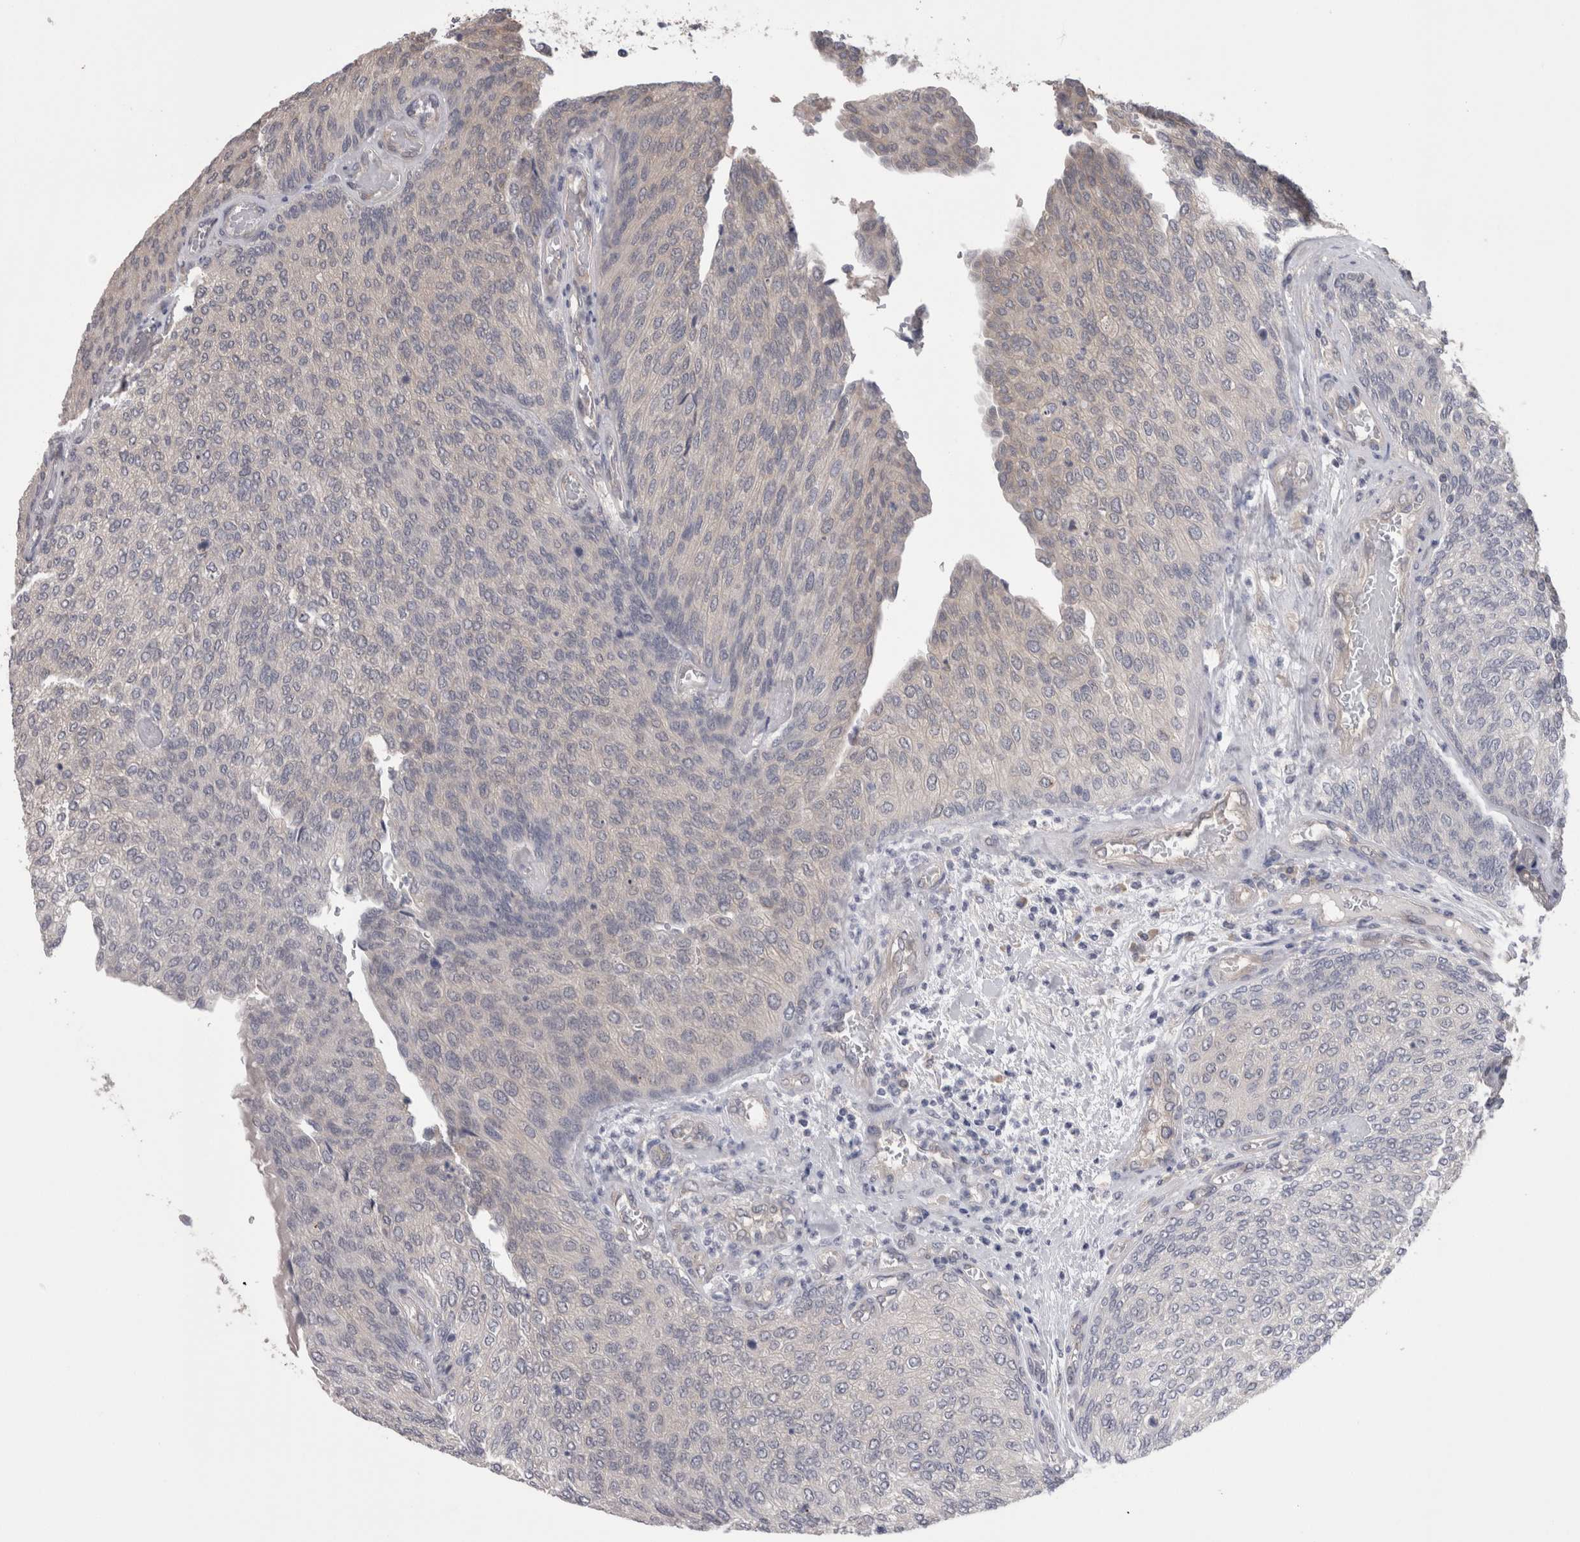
{"staining": {"intensity": "negative", "quantity": "none", "location": "none"}, "tissue": "urothelial cancer", "cell_type": "Tumor cells", "image_type": "cancer", "snomed": [{"axis": "morphology", "description": "Urothelial carcinoma, Low grade"}, {"axis": "topography", "description": "Urinary bladder"}], "caption": "Tumor cells are negative for brown protein staining in urothelial cancer. (DAB (3,3'-diaminobenzidine) immunohistochemistry with hematoxylin counter stain).", "gene": "DCTN6", "patient": {"sex": "female", "age": 79}}